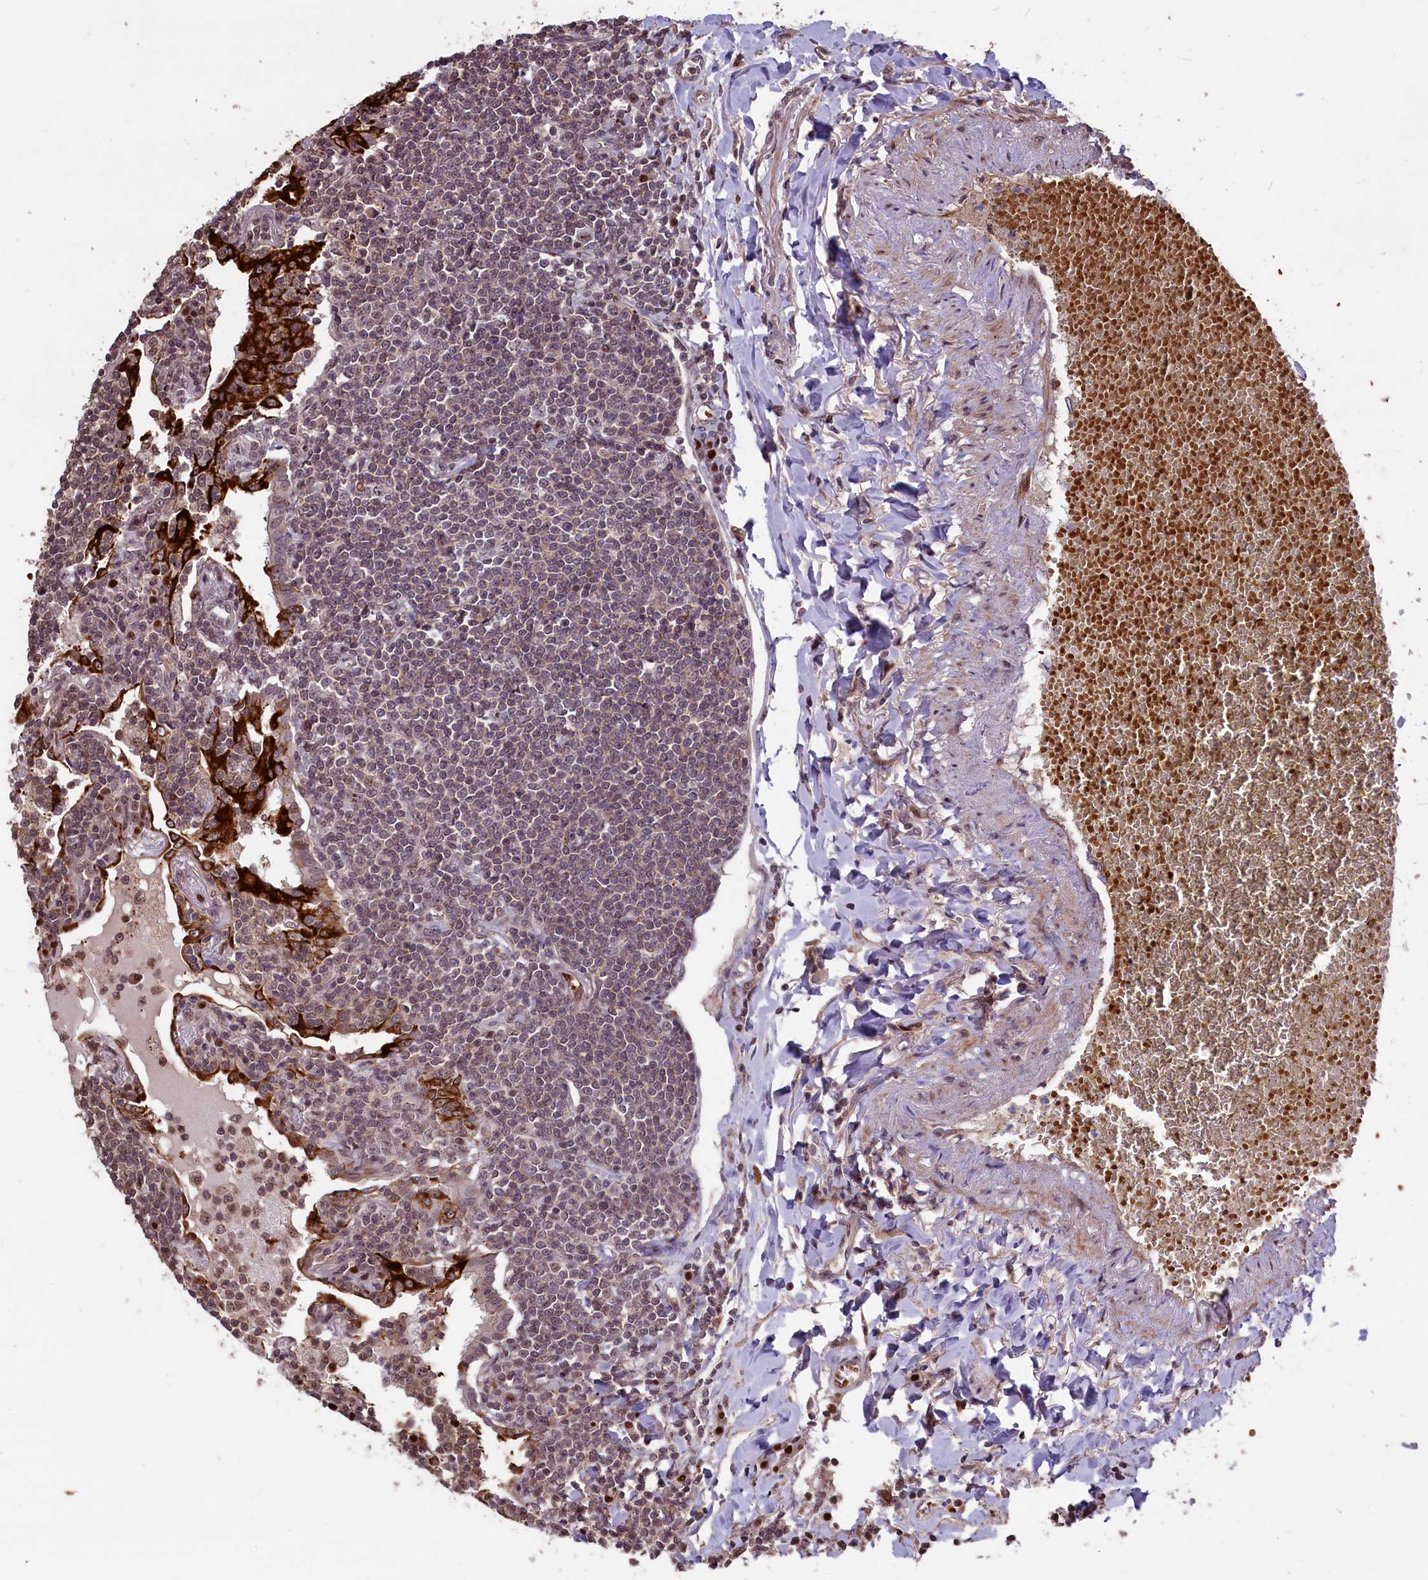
{"staining": {"intensity": "weak", "quantity": ">75%", "location": "nuclear"}, "tissue": "lymphoma", "cell_type": "Tumor cells", "image_type": "cancer", "snomed": [{"axis": "morphology", "description": "Malignant lymphoma, non-Hodgkin's type, Low grade"}, {"axis": "topography", "description": "Lung"}], "caption": "Malignant lymphoma, non-Hodgkin's type (low-grade) stained with a brown dye demonstrates weak nuclear positive staining in approximately >75% of tumor cells.", "gene": "SHFL", "patient": {"sex": "female", "age": 71}}